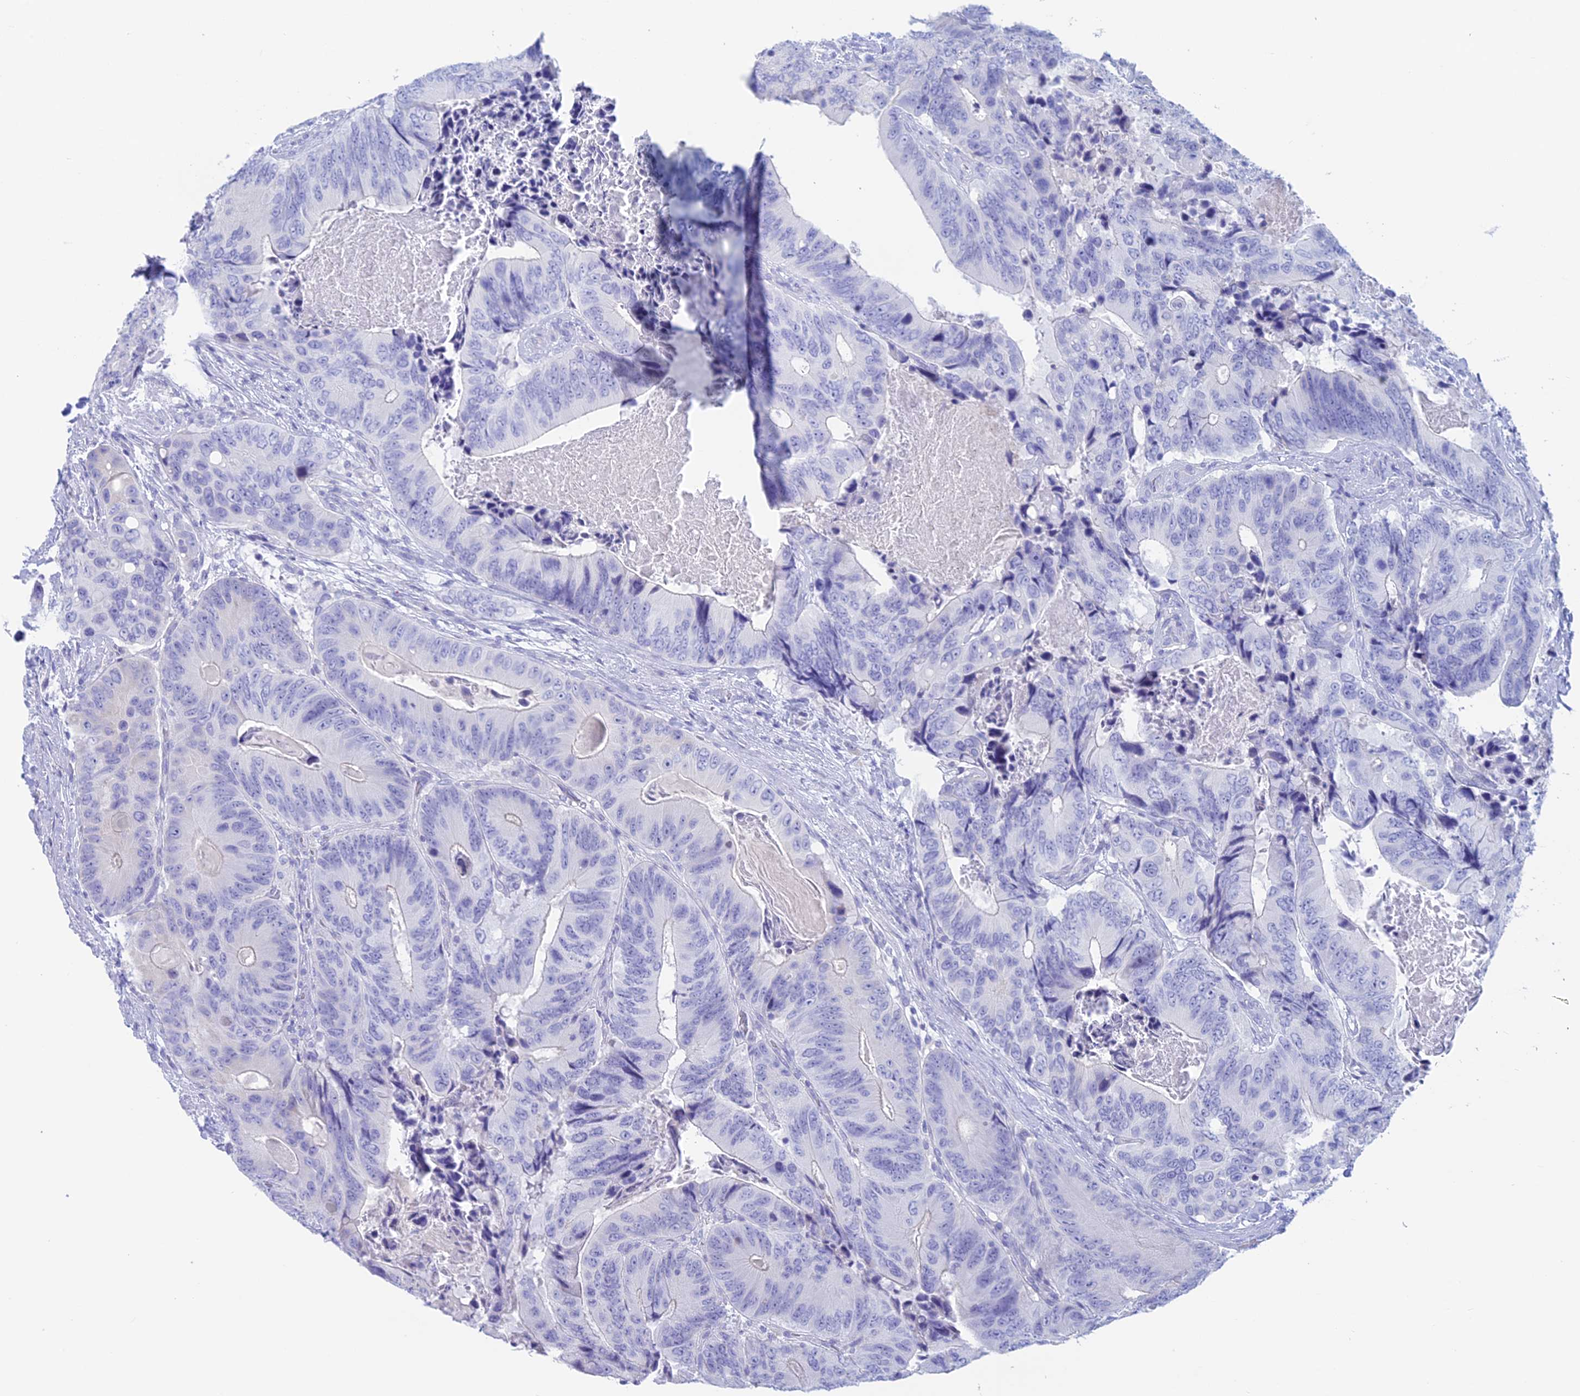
{"staining": {"intensity": "negative", "quantity": "none", "location": "none"}, "tissue": "colorectal cancer", "cell_type": "Tumor cells", "image_type": "cancer", "snomed": [{"axis": "morphology", "description": "Adenocarcinoma, NOS"}, {"axis": "topography", "description": "Colon"}], "caption": "A histopathology image of human adenocarcinoma (colorectal) is negative for staining in tumor cells. (Immunohistochemistry, brightfield microscopy, high magnification).", "gene": "RP1", "patient": {"sex": "male", "age": 84}}